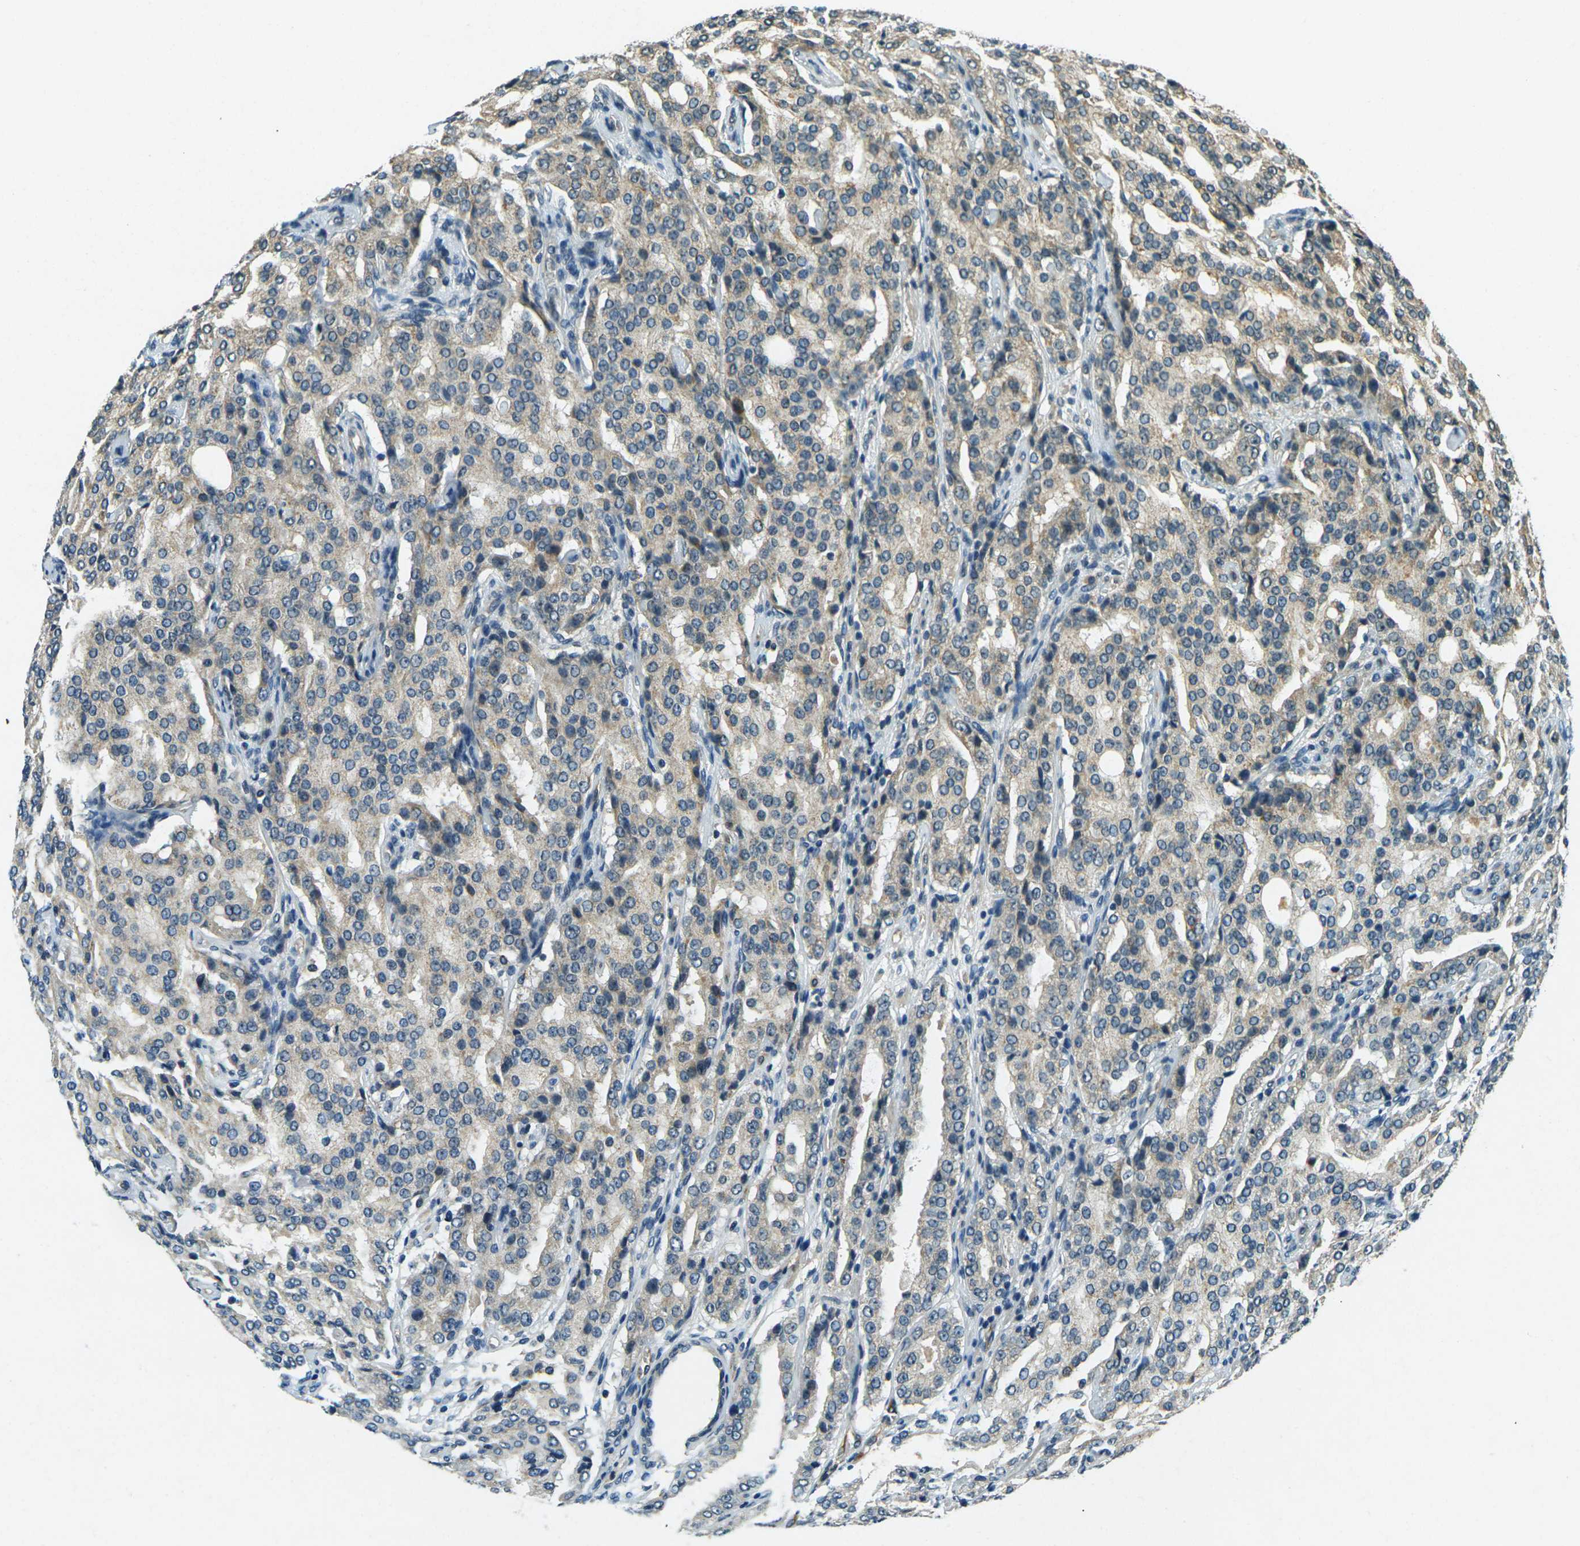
{"staining": {"intensity": "weak", "quantity": "25%-75%", "location": "cytoplasmic/membranous"}, "tissue": "prostate cancer", "cell_type": "Tumor cells", "image_type": "cancer", "snomed": [{"axis": "morphology", "description": "Adenocarcinoma, High grade"}, {"axis": "topography", "description": "Prostate"}], "caption": "Adenocarcinoma (high-grade) (prostate) stained with DAB IHC shows low levels of weak cytoplasmic/membranous positivity in about 25%-75% of tumor cells. (brown staining indicates protein expression, while blue staining denotes nuclei).", "gene": "PDE2A", "patient": {"sex": "male", "age": 72}}